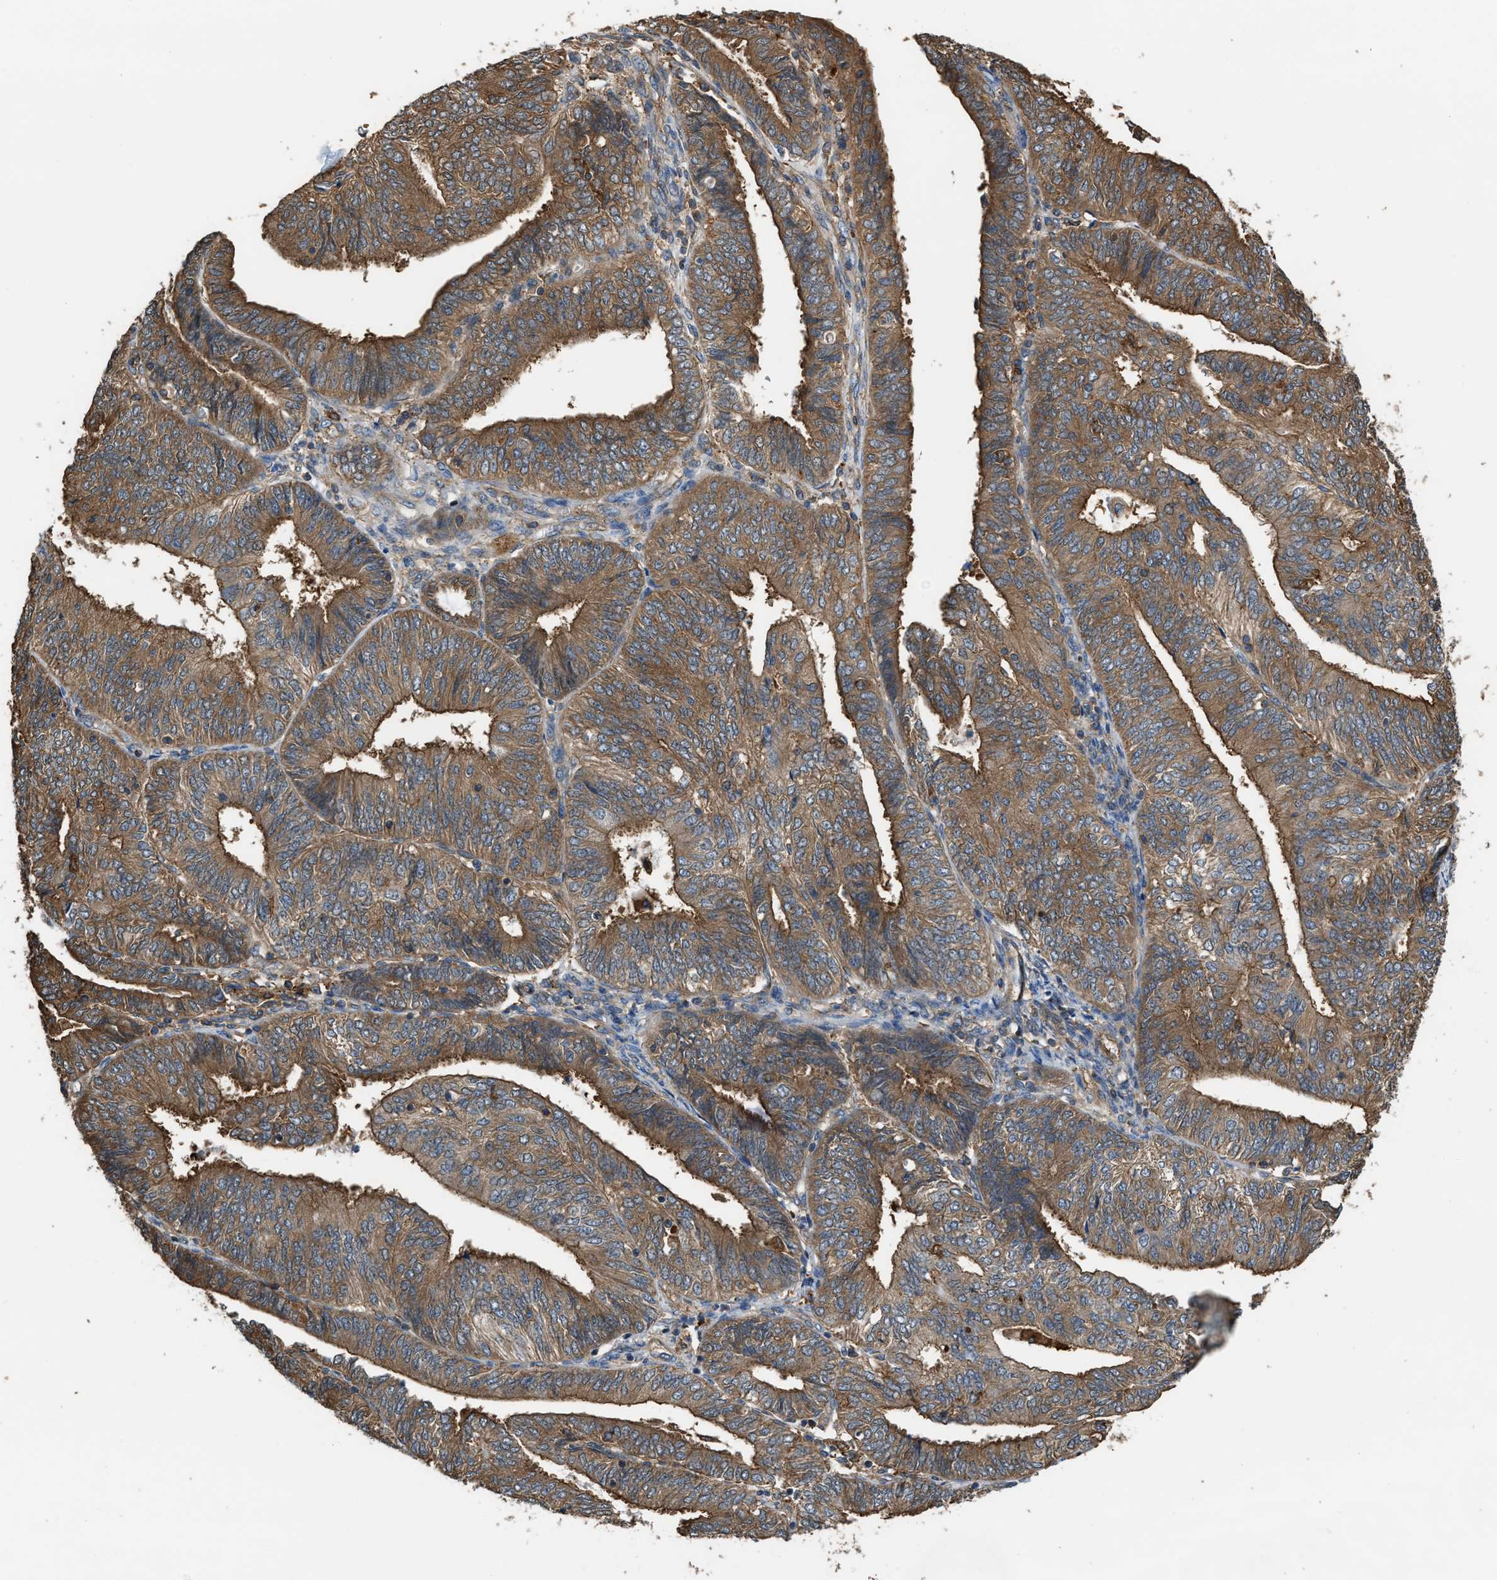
{"staining": {"intensity": "moderate", "quantity": ">75%", "location": "cytoplasmic/membranous"}, "tissue": "endometrial cancer", "cell_type": "Tumor cells", "image_type": "cancer", "snomed": [{"axis": "morphology", "description": "Adenocarcinoma, NOS"}, {"axis": "topography", "description": "Endometrium"}], "caption": "Protein staining reveals moderate cytoplasmic/membranous expression in approximately >75% of tumor cells in endometrial cancer.", "gene": "ATIC", "patient": {"sex": "female", "age": 58}}